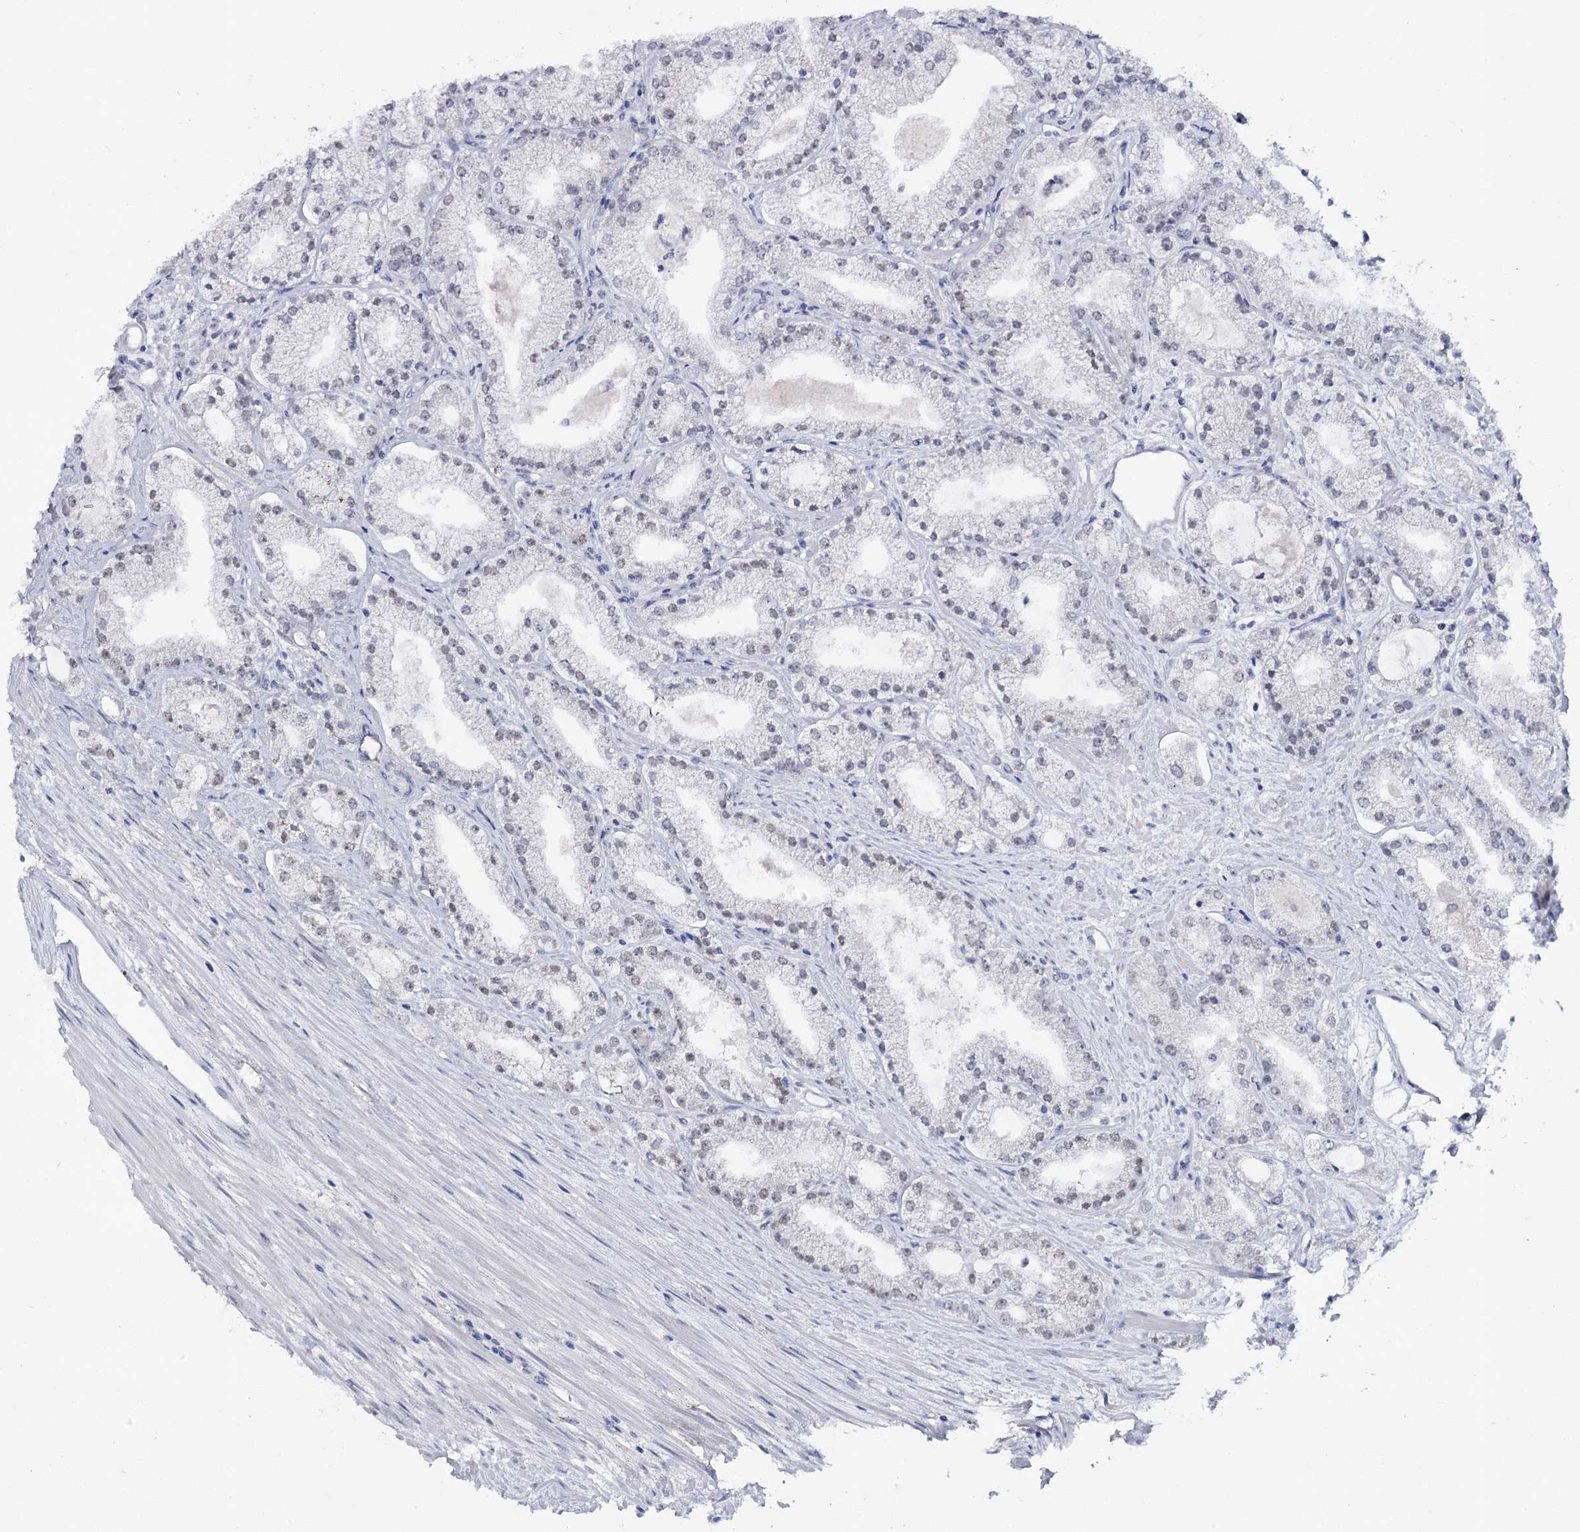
{"staining": {"intensity": "weak", "quantity": ">75%", "location": "nuclear"}, "tissue": "prostate cancer", "cell_type": "Tumor cells", "image_type": "cancer", "snomed": [{"axis": "morphology", "description": "Adenocarcinoma, Low grade"}, {"axis": "topography", "description": "Prostate"}], "caption": "About >75% of tumor cells in human prostate adenocarcinoma (low-grade) show weak nuclear protein staining as visualized by brown immunohistochemical staining.", "gene": "ZC3H8", "patient": {"sex": "male", "age": 69}}